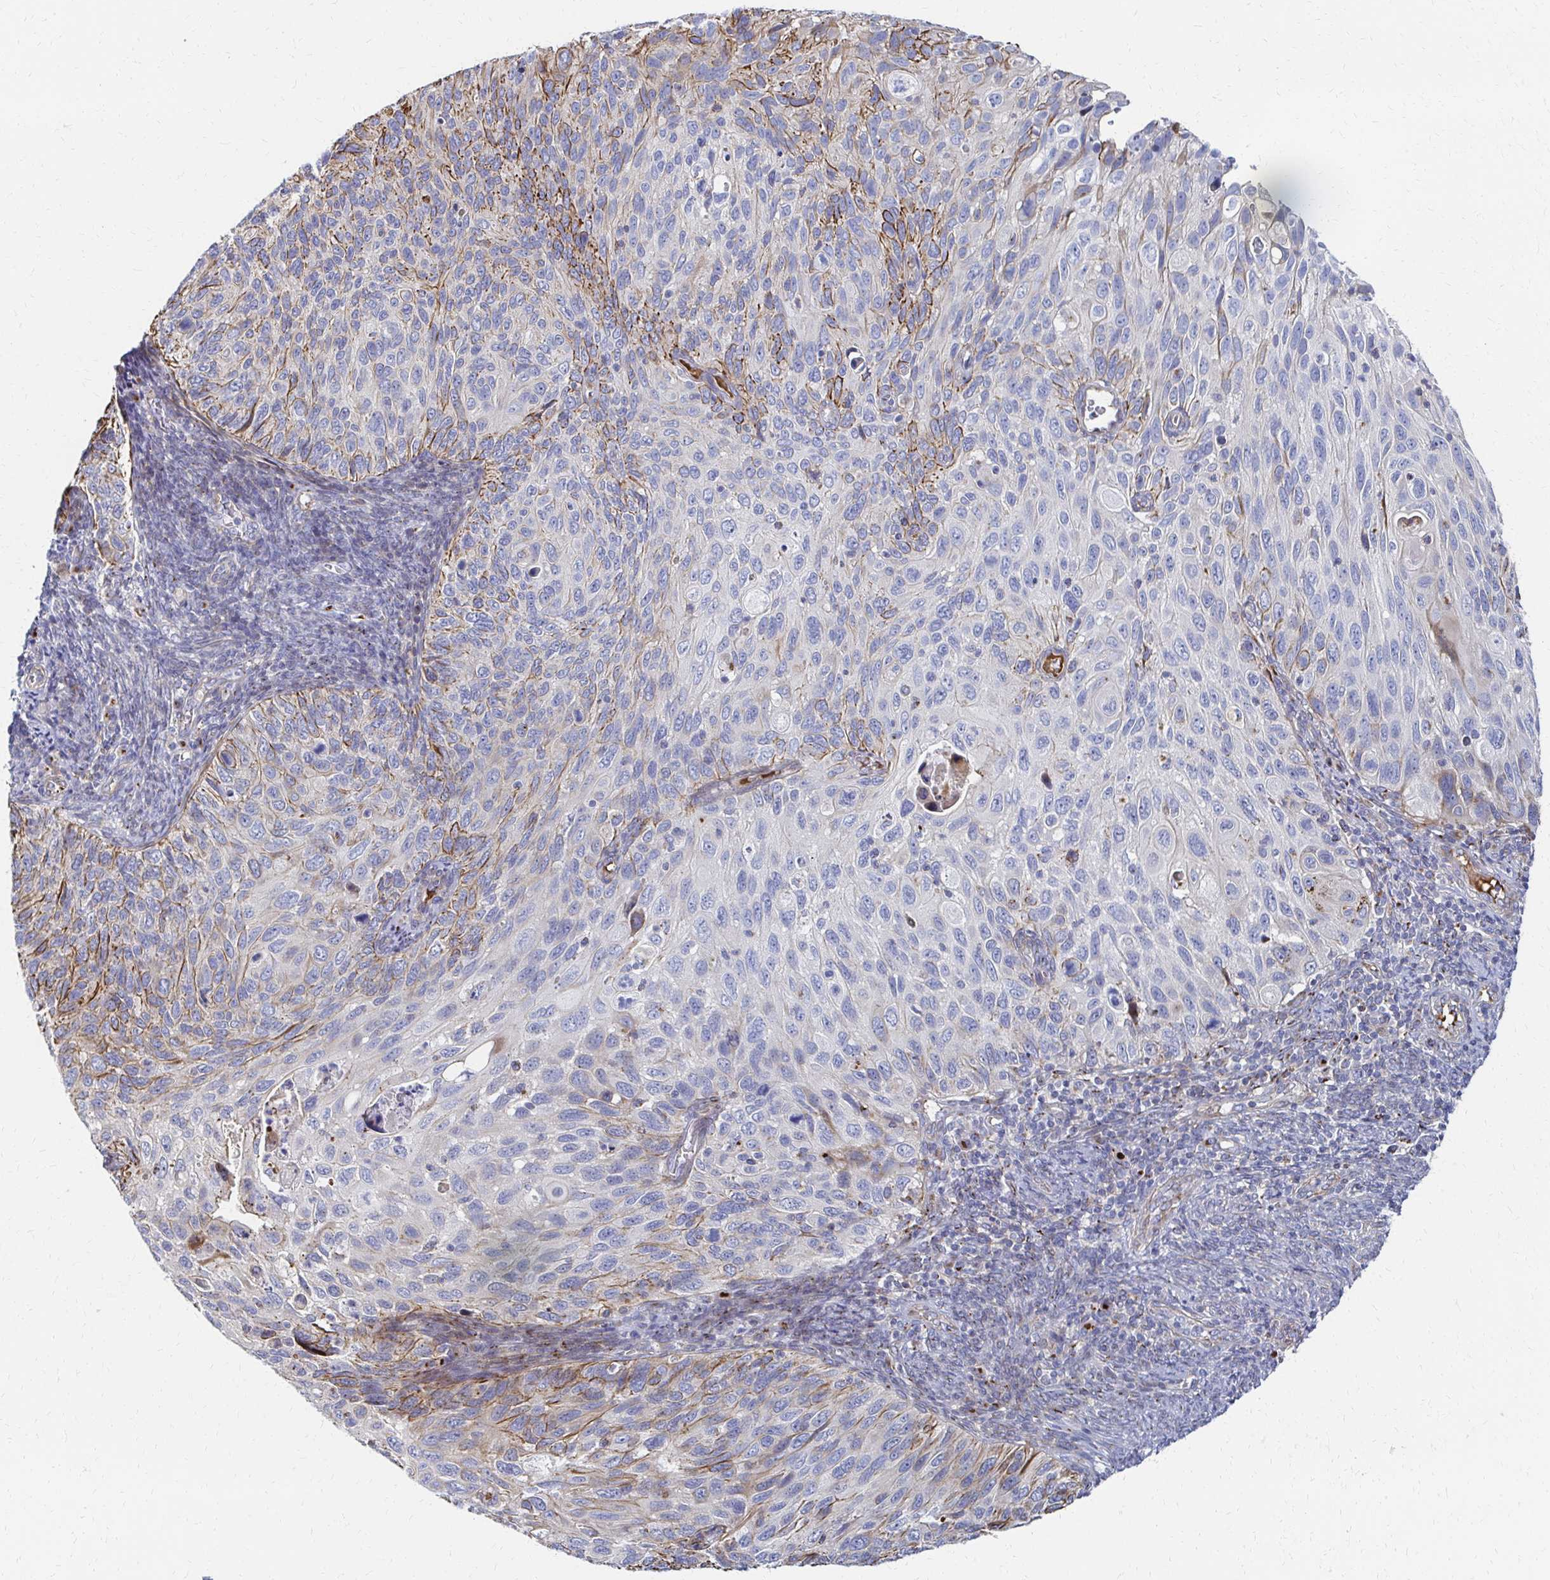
{"staining": {"intensity": "moderate", "quantity": "<25%", "location": "cytoplasmic/membranous"}, "tissue": "cervical cancer", "cell_type": "Tumor cells", "image_type": "cancer", "snomed": [{"axis": "morphology", "description": "Squamous cell carcinoma, NOS"}, {"axis": "topography", "description": "Cervix"}], "caption": "Brown immunohistochemical staining in human cervical cancer (squamous cell carcinoma) shows moderate cytoplasmic/membranous expression in approximately <25% of tumor cells.", "gene": "MAN1A1", "patient": {"sex": "female", "age": 70}}